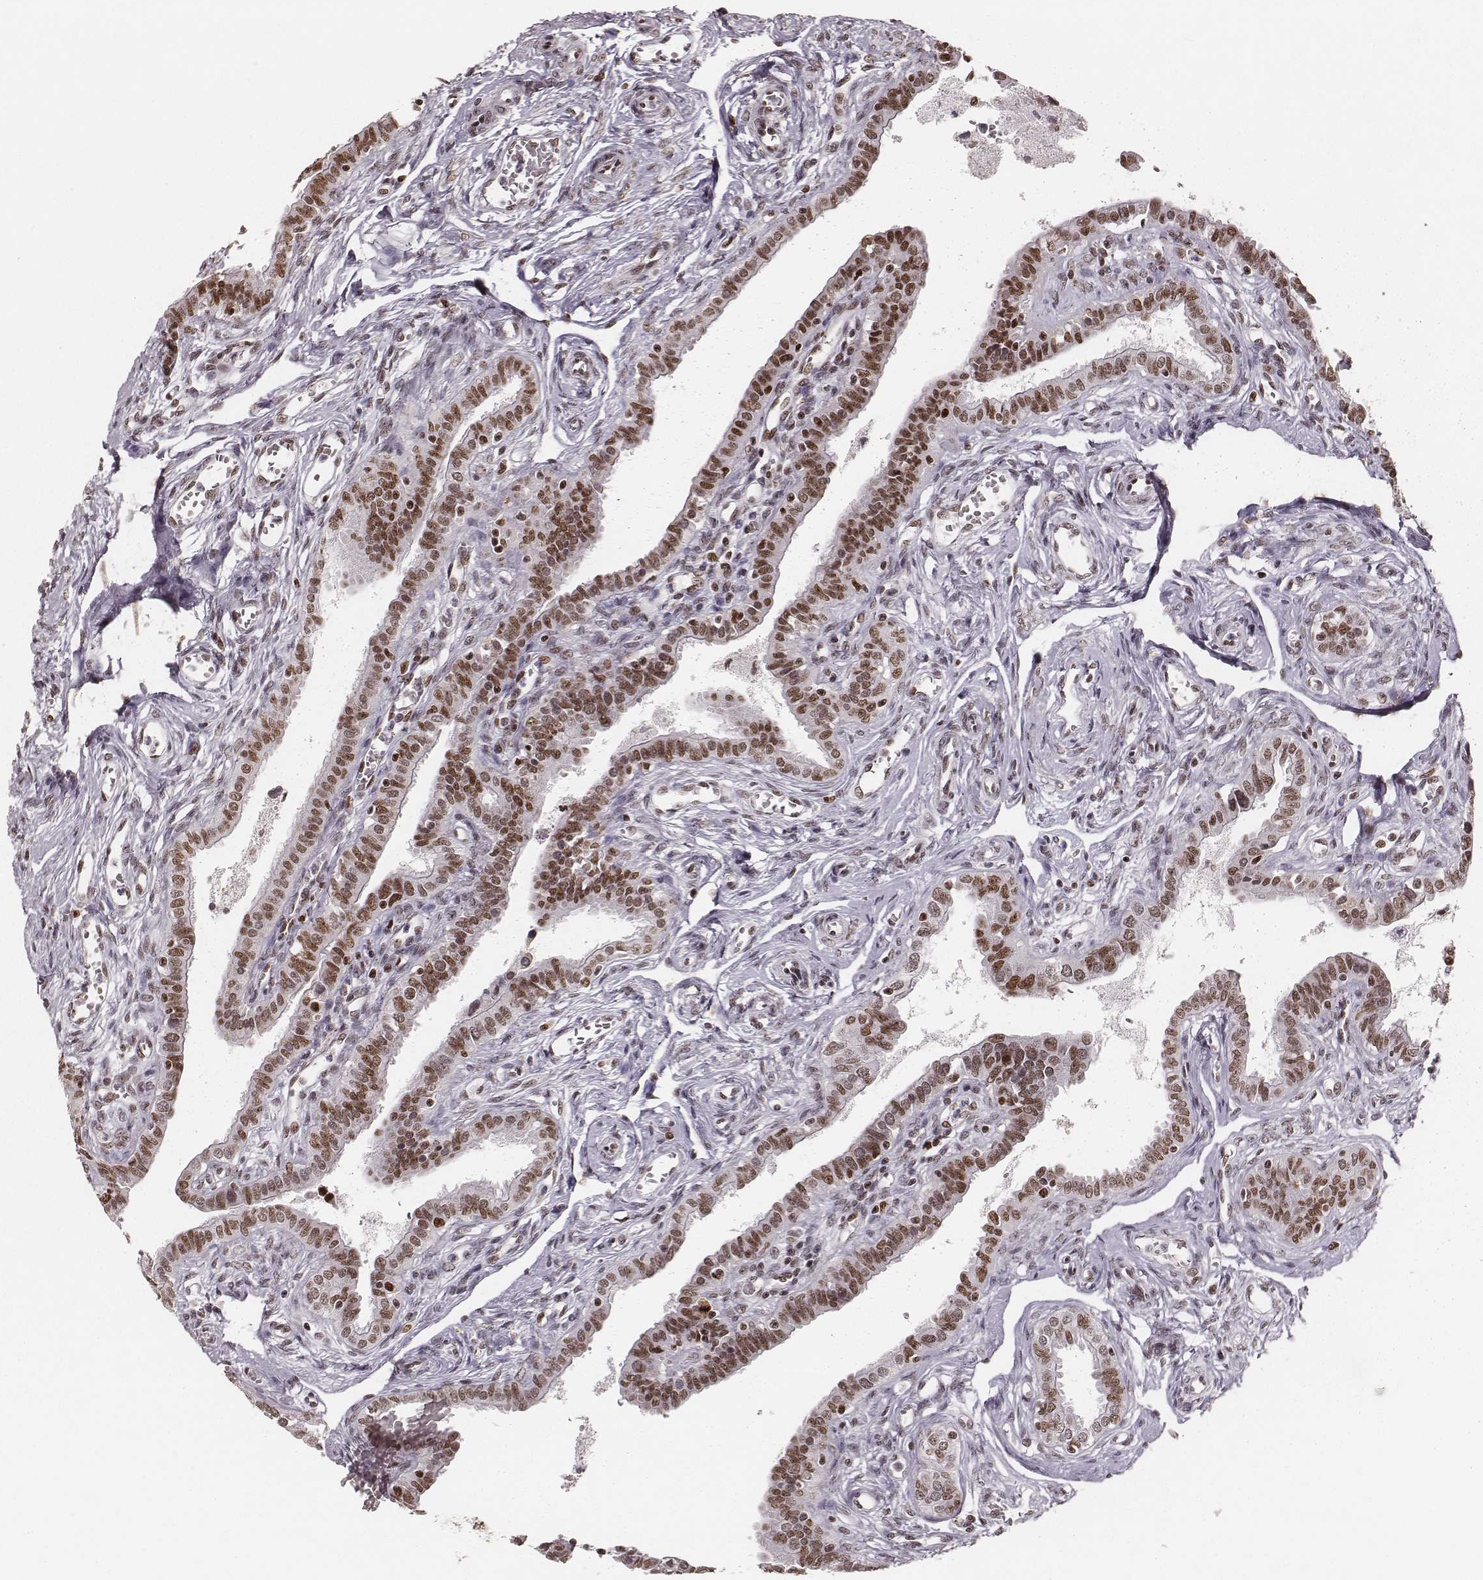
{"staining": {"intensity": "strong", "quantity": ">75%", "location": "nuclear"}, "tissue": "fallopian tube", "cell_type": "Glandular cells", "image_type": "normal", "snomed": [{"axis": "morphology", "description": "Normal tissue, NOS"}, {"axis": "morphology", "description": "Carcinoma, endometroid"}, {"axis": "topography", "description": "Fallopian tube"}, {"axis": "topography", "description": "Ovary"}], "caption": "Protein staining shows strong nuclear positivity in approximately >75% of glandular cells in normal fallopian tube. The staining was performed using DAB (3,3'-diaminobenzidine) to visualize the protein expression in brown, while the nuclei were stained in blue with hematoxylin (Magnification: 20x).", "gene": "PARP1", "patient": {"sex": "female", "age": 42}}